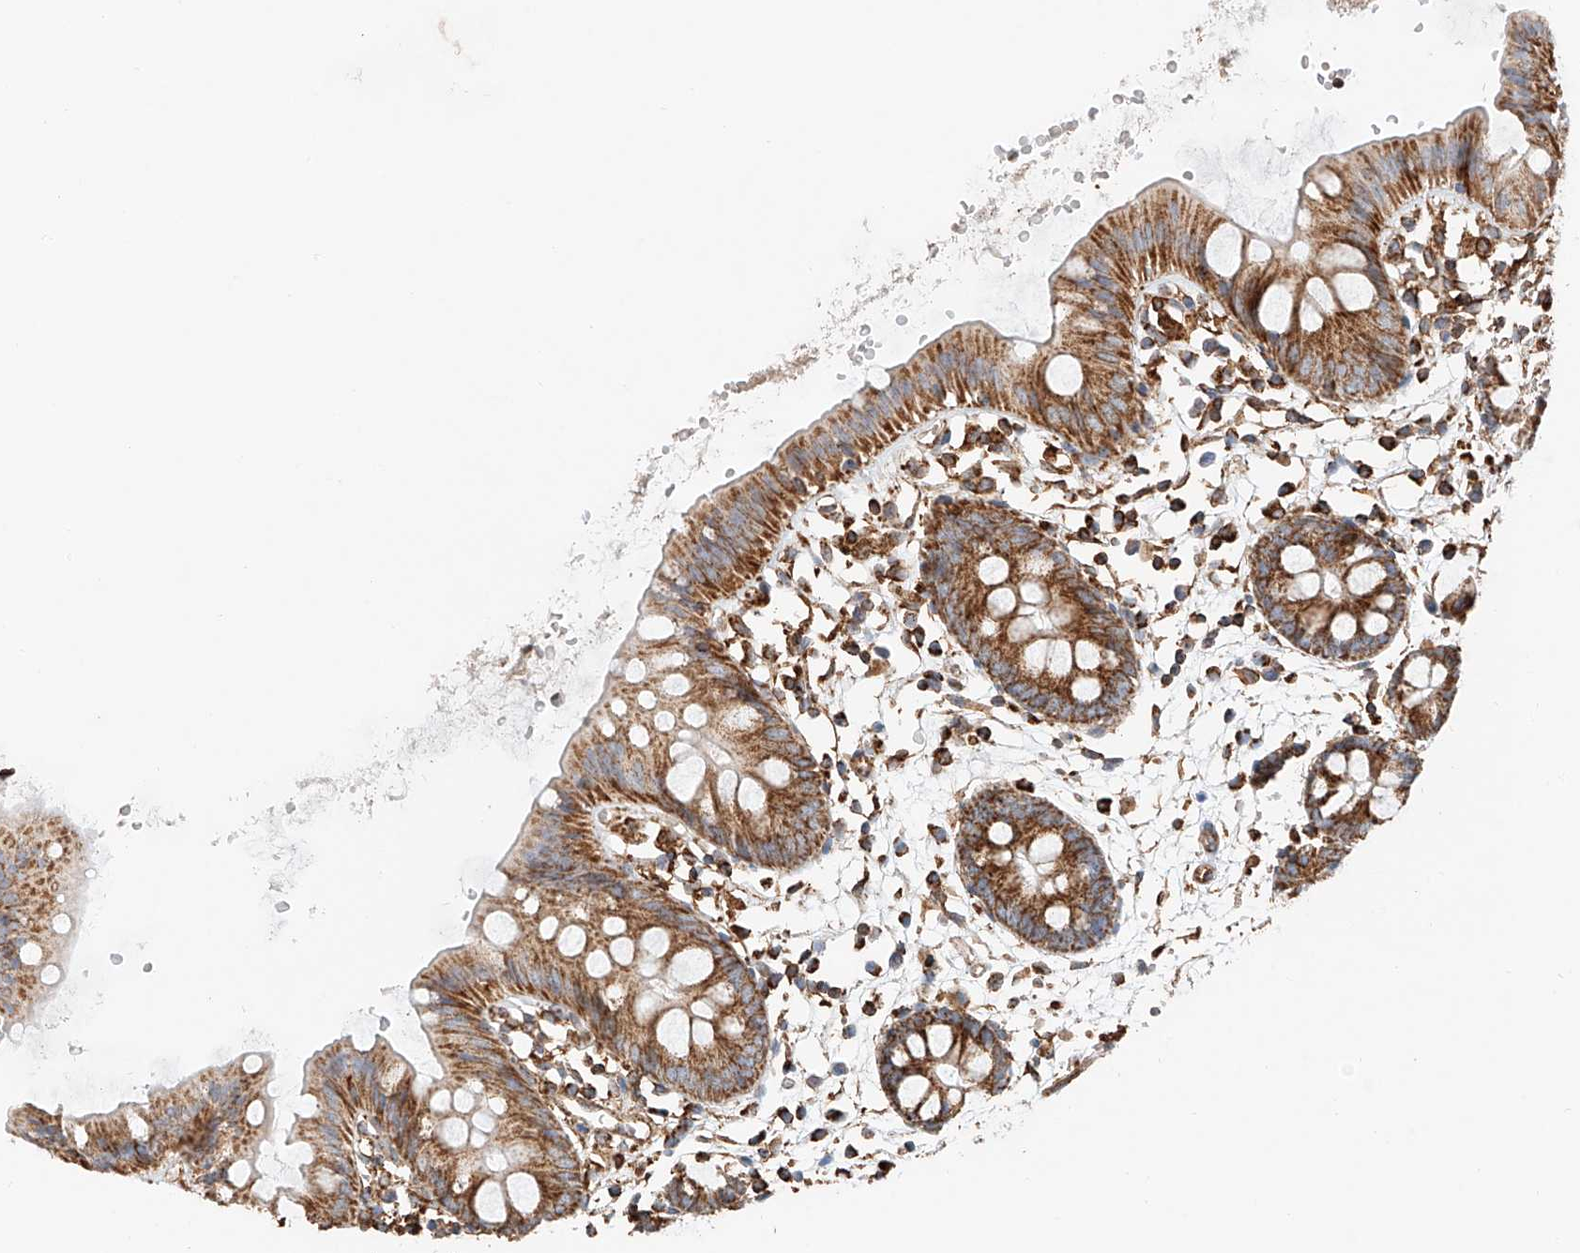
{"staining": {"intensity": "moderate", "quantity": ">75%", "location": "cytoplasmic/membranous"}, "tissue": "colon", "cell_type": "Endothelial cells", "image_type": "normal", "snomed": [{"axis": "morphology", "description": "Normal tissue, NOS"}, {"axis": "topography", "description": "Colon"}], "caption": "Immunohistochemical staining of normal colon displays moderate cytoplasmic/membranous protein expression in about >75% of endothelial cells.", "gene": "NDUFV3", "patient": {"sex": "male", "age": 56}}